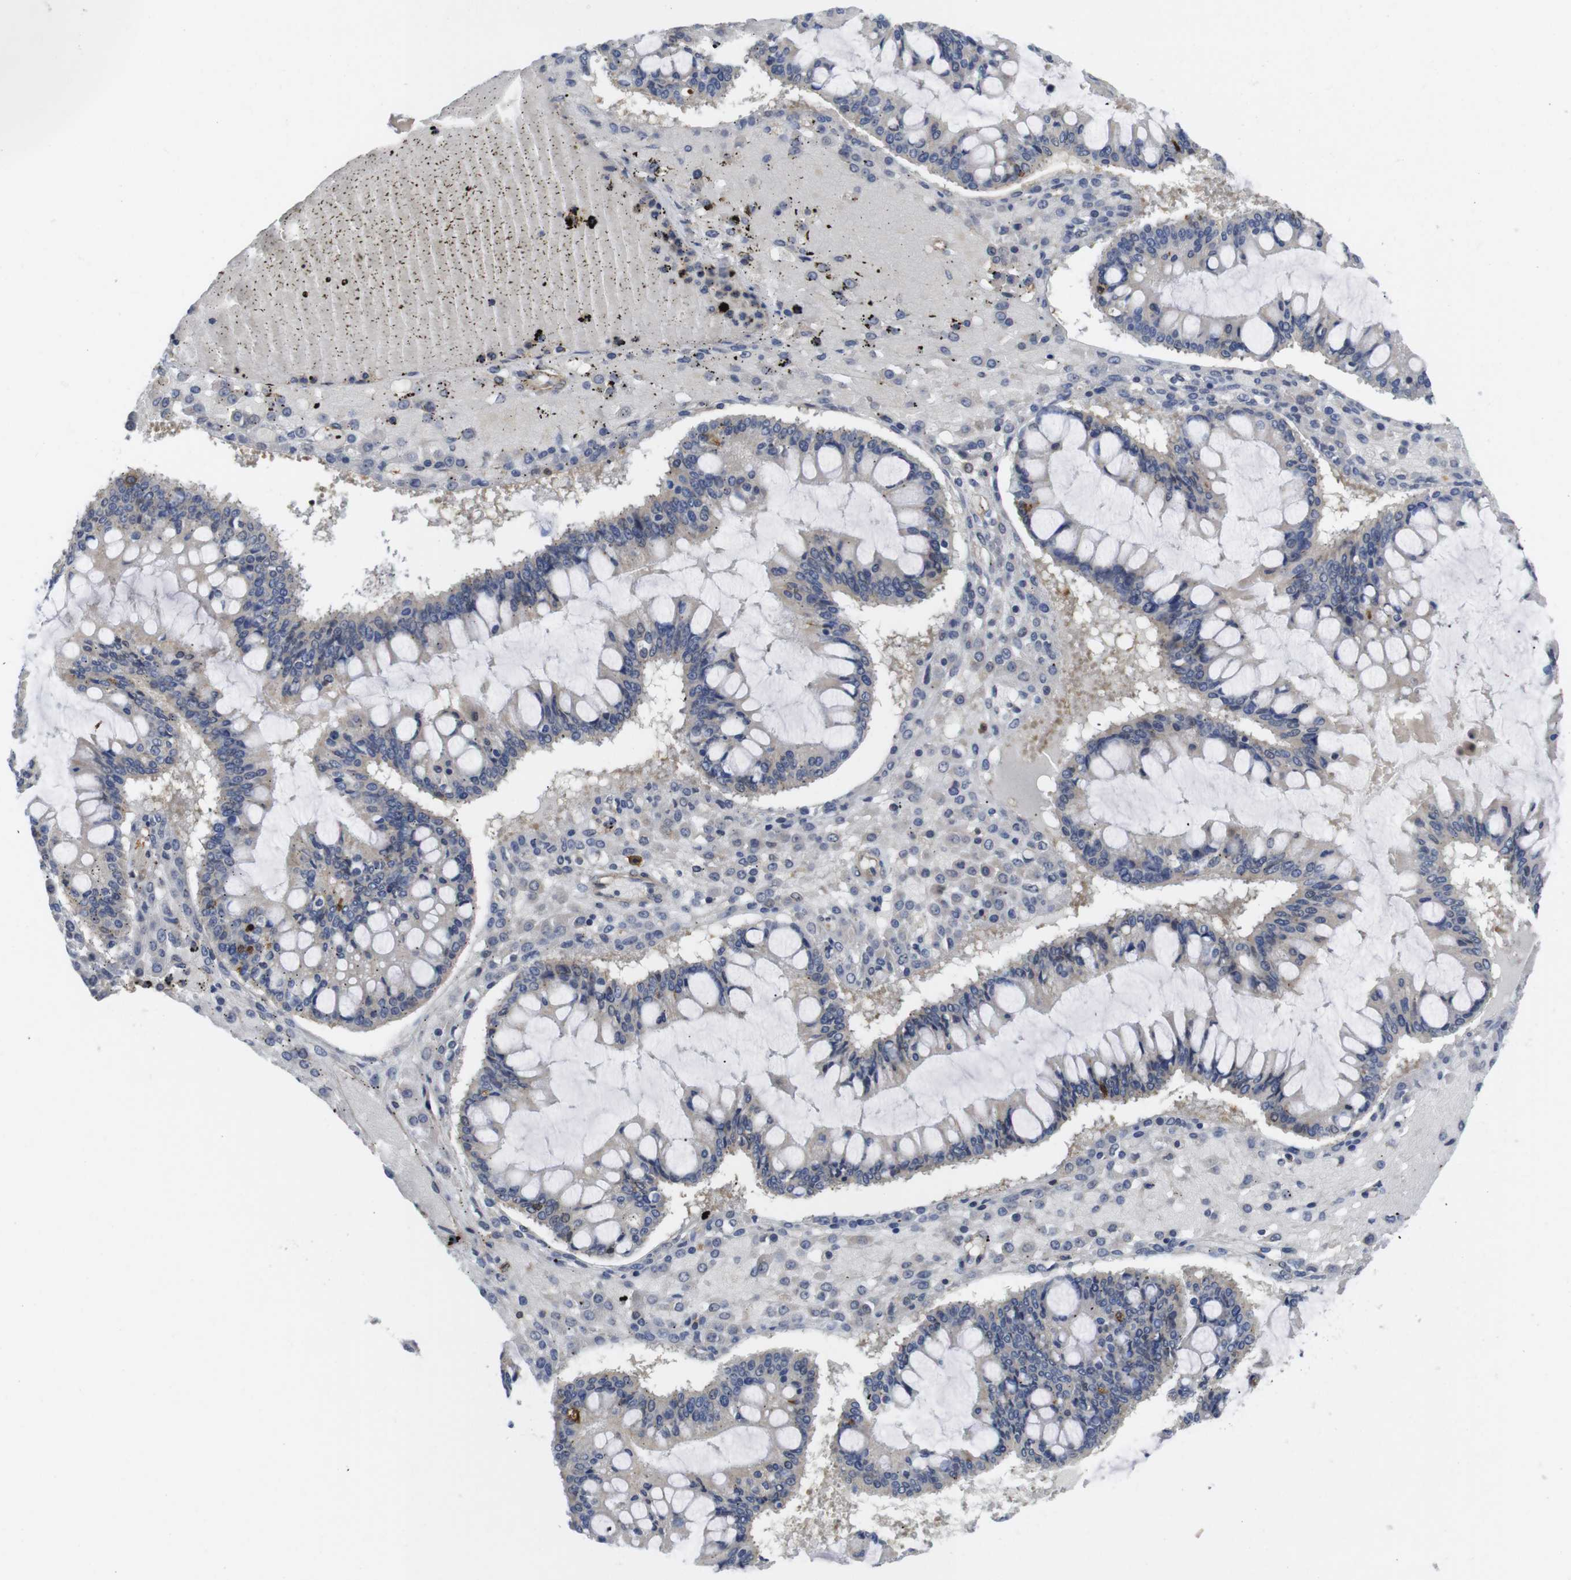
{"staining": {"intensity": "negative", "quantity": "none", "location": "none"}, "tissue": "ovarian cancer", "cell_type": "Tumor cells", "image_type": "cancer", "snomed": [{"axis": "morphology", "description": "Cystadenocarcinoma, mucinous, NOS"}, {"axis": "topography", "description": "Ovary"}], "caption": "Immunohistochemistry photomicrograph of neoplastic tissue: ovarian cancer (mucinous cystadenocarcinoma) stained with DAB shows no significant protein positivity in tumor cells.", "gene": "FNTA", "patient": {"sex": "female", "age": 73}}